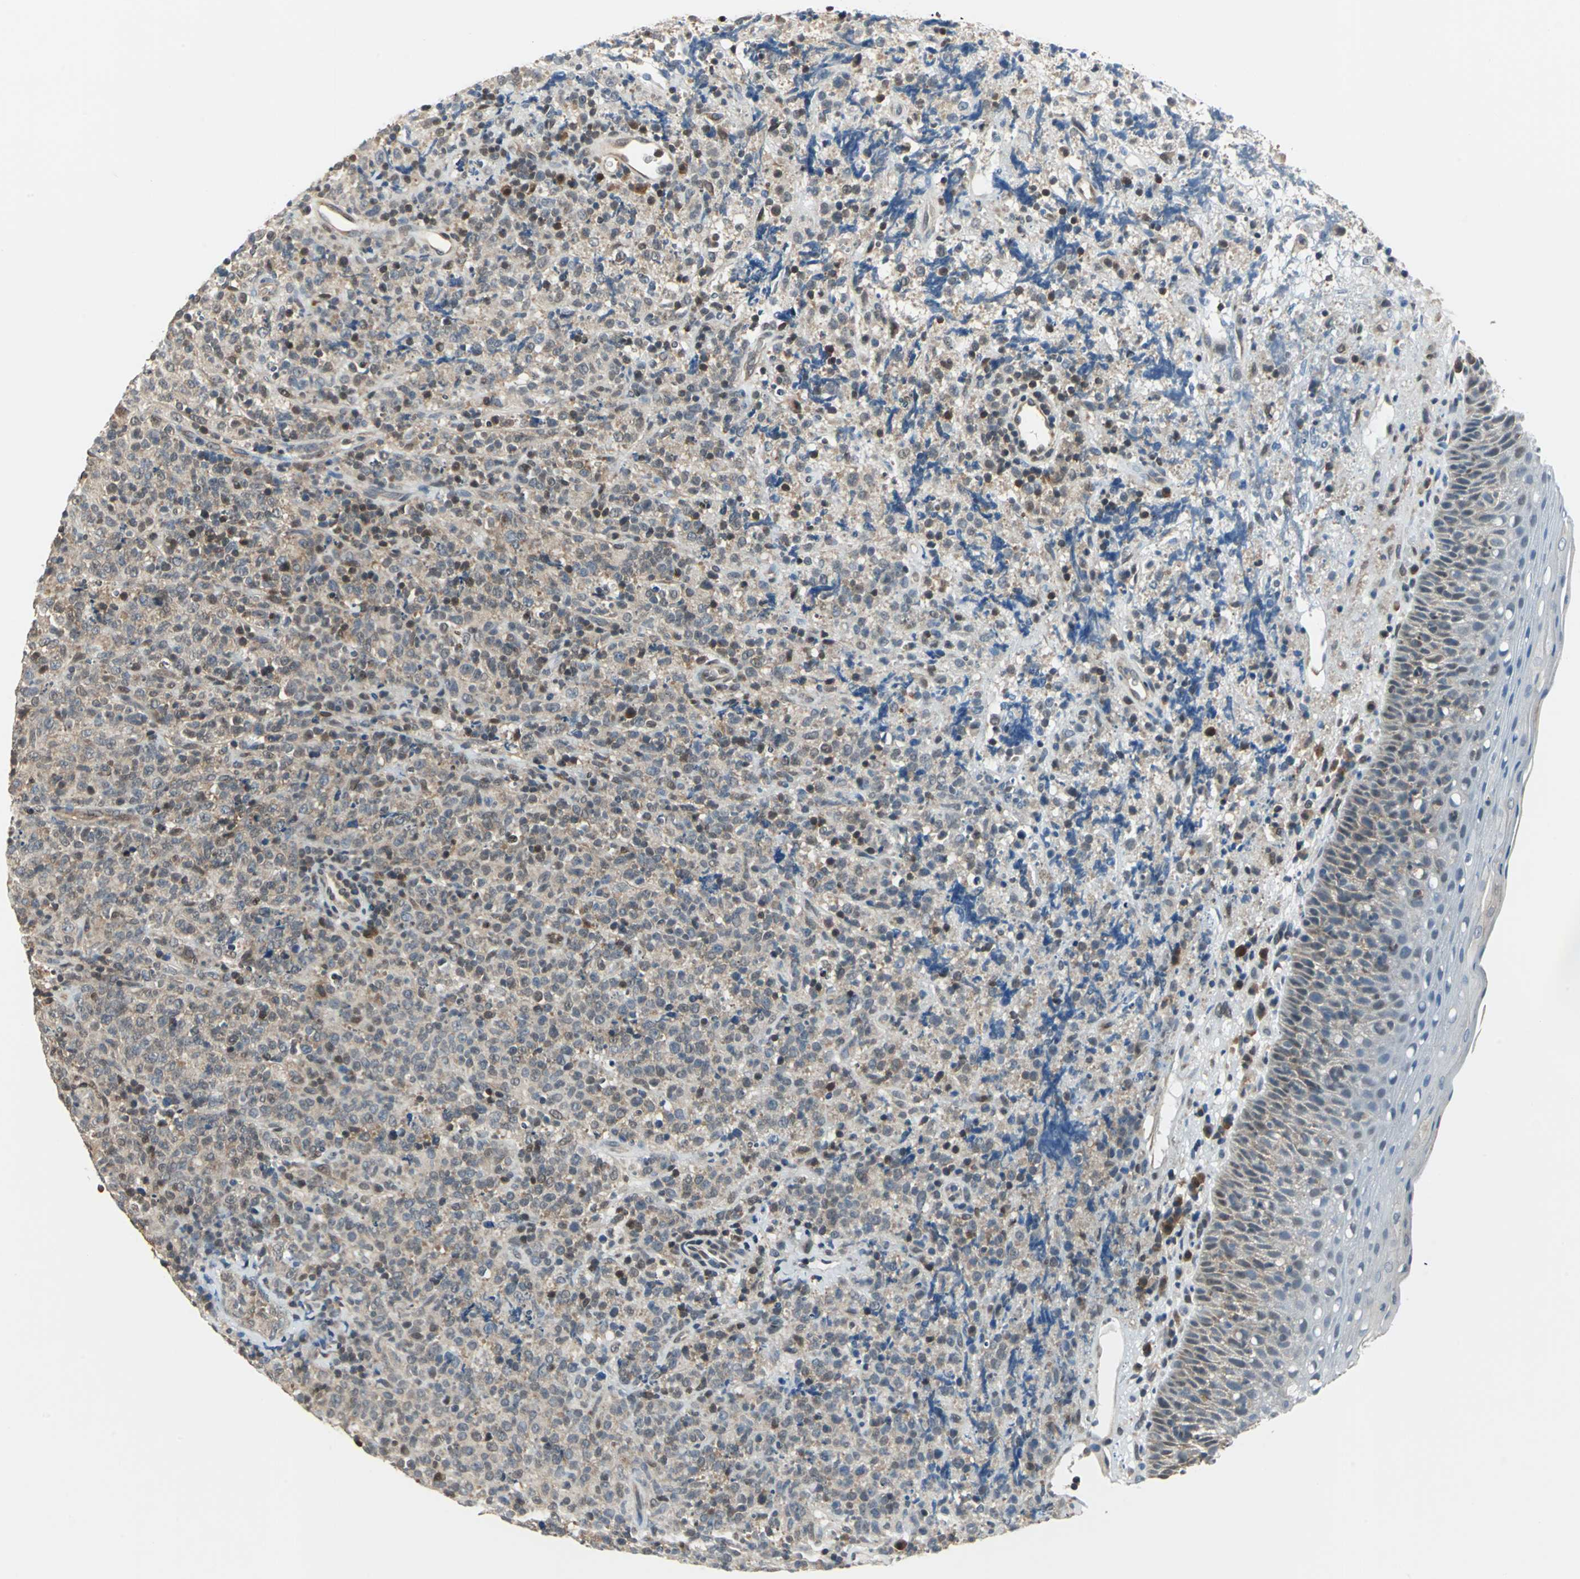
{"staining": {"intensity": "moderate", "quantity": ">75%", "location": "cytoplasmic/membranous,nuclear"}, "tissue": "lymphoma", "cell_type": "Tumor cells", "image_type": "cancer", "snomed": [{"axis": "morphology", "description": "Malignant lymphoma, non-Hodgkin's type, High grade"}, {"axis": "topography", "description": "Tonsil"}], "caption": "Protein expression analysis of lymphoma displays moderate cytoplasmic/membranous and nuclear expression in about >75% of tumor cells.", "gene": "PSME1", "patient": {"sex": "female", "age": 36}}